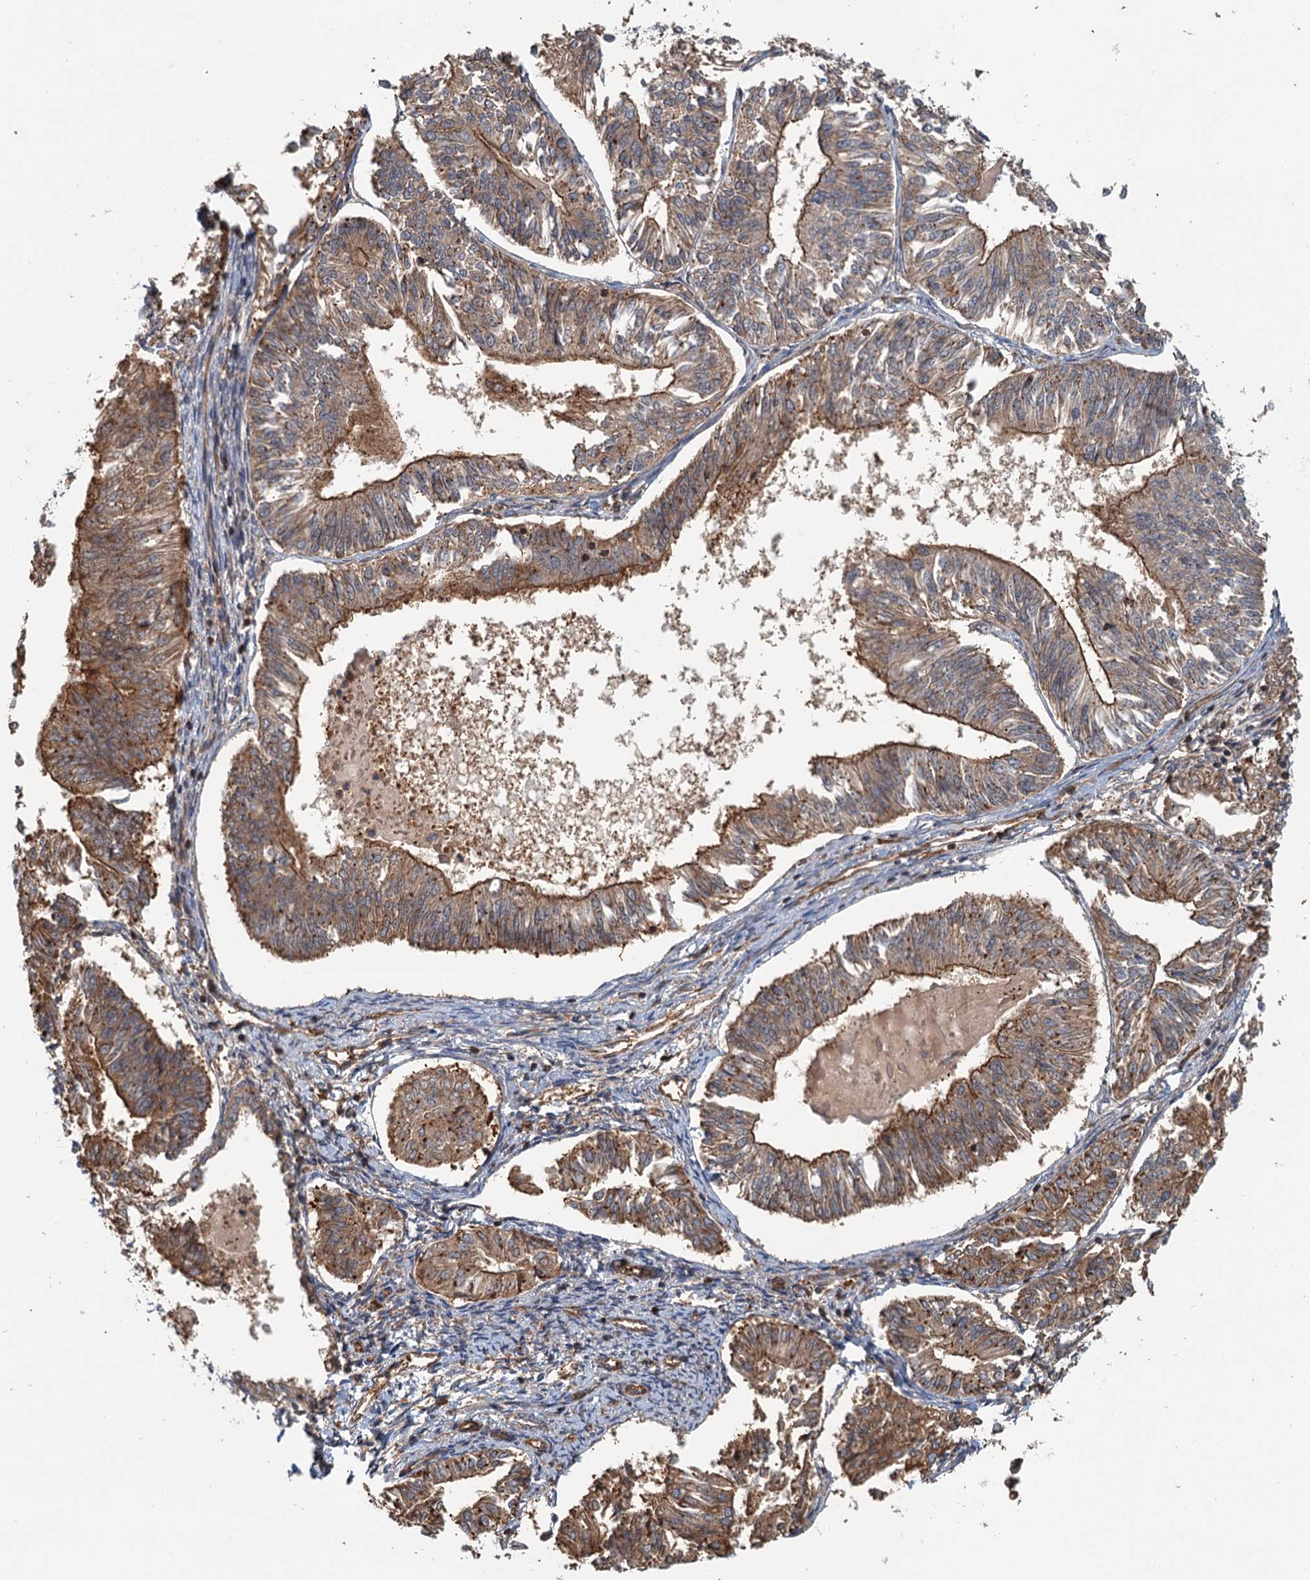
{"staining": {"intensity": "moderate", "quantity": ">75%", "location": "cytoplasmic/membranous"}, "tissue": "endometrial cancer", "cell_type": "Tumor cells", "image_type": "cancer", "snomed": [{"axis": "morphology", "description": "Adenocarcinoma, NOS"}, {"axis": "topography", "description": "Endometrium"}], "caption": "Human adenocarcinoma (endometrial) stained for a protein (brown) exhibits moderate cytoplasmic/membranous positive staining in about >75% of tumor cells.", "gene": "ZNF527", "patient": {"sex": "female", "age": 58}}